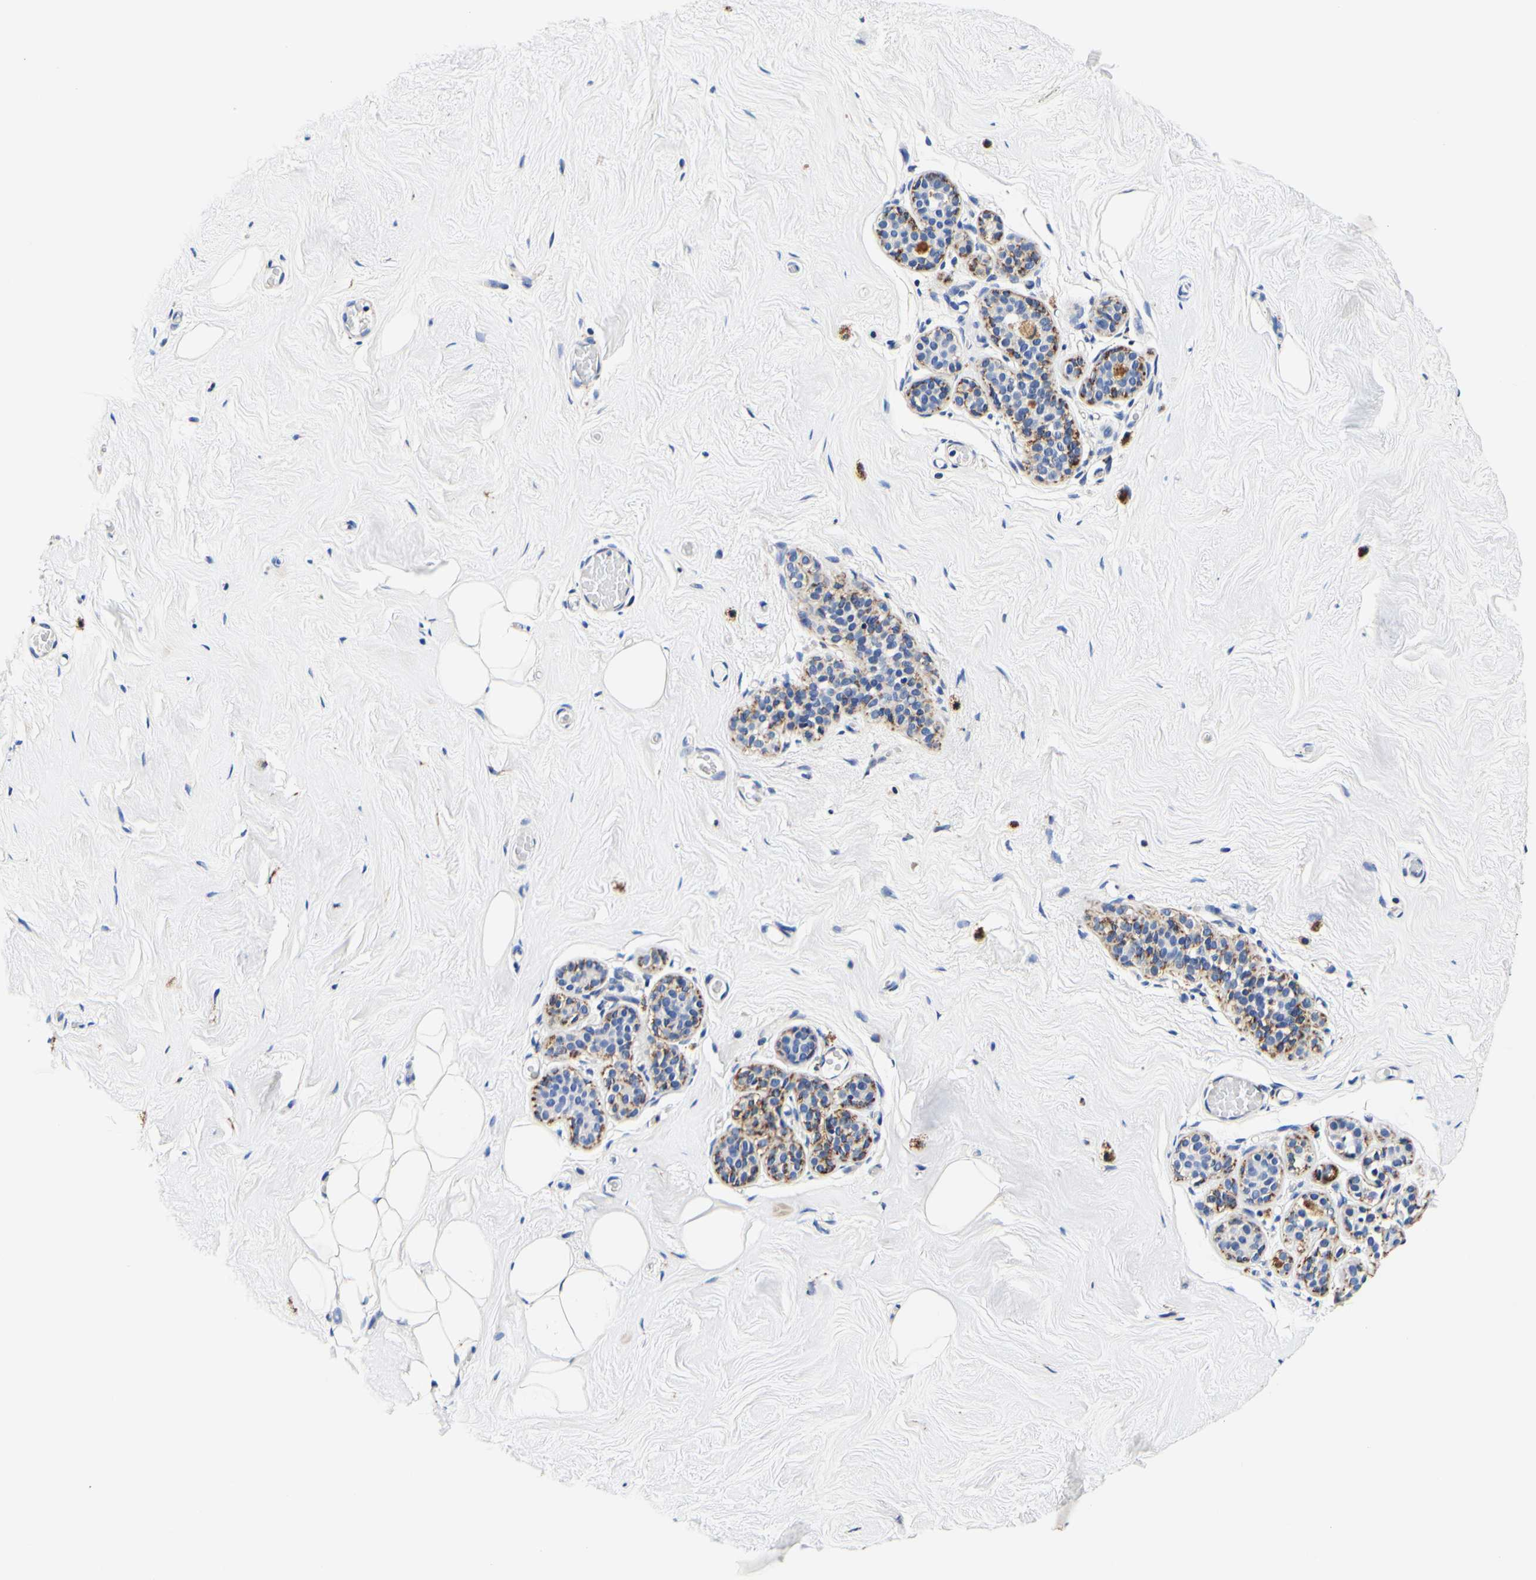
{"staining": {"intensity": "negative", "quantity": "none", "location": "none"}, "tissue": "breast", "cell_type": "Adipocytes", "image_type": "normal", "snomed": [{"axis": "morphology", "description": "Normal tissue, NOS"}, {"axis": "topography", "description": "Breast"}], "caption": "High magnification brightfield microscopy of benign breast stained with DAB (brown) and counterstained with hematoxylin (blue): adipocytes show no significant positivity. Brightfield microscopy of immunohistochemistry (IHC) stained with DAB (brown) and hematoxylin (blue), captured at high magnification.", "gene": "CAMK4", "patient": {"sex": "female", "age": 75}}